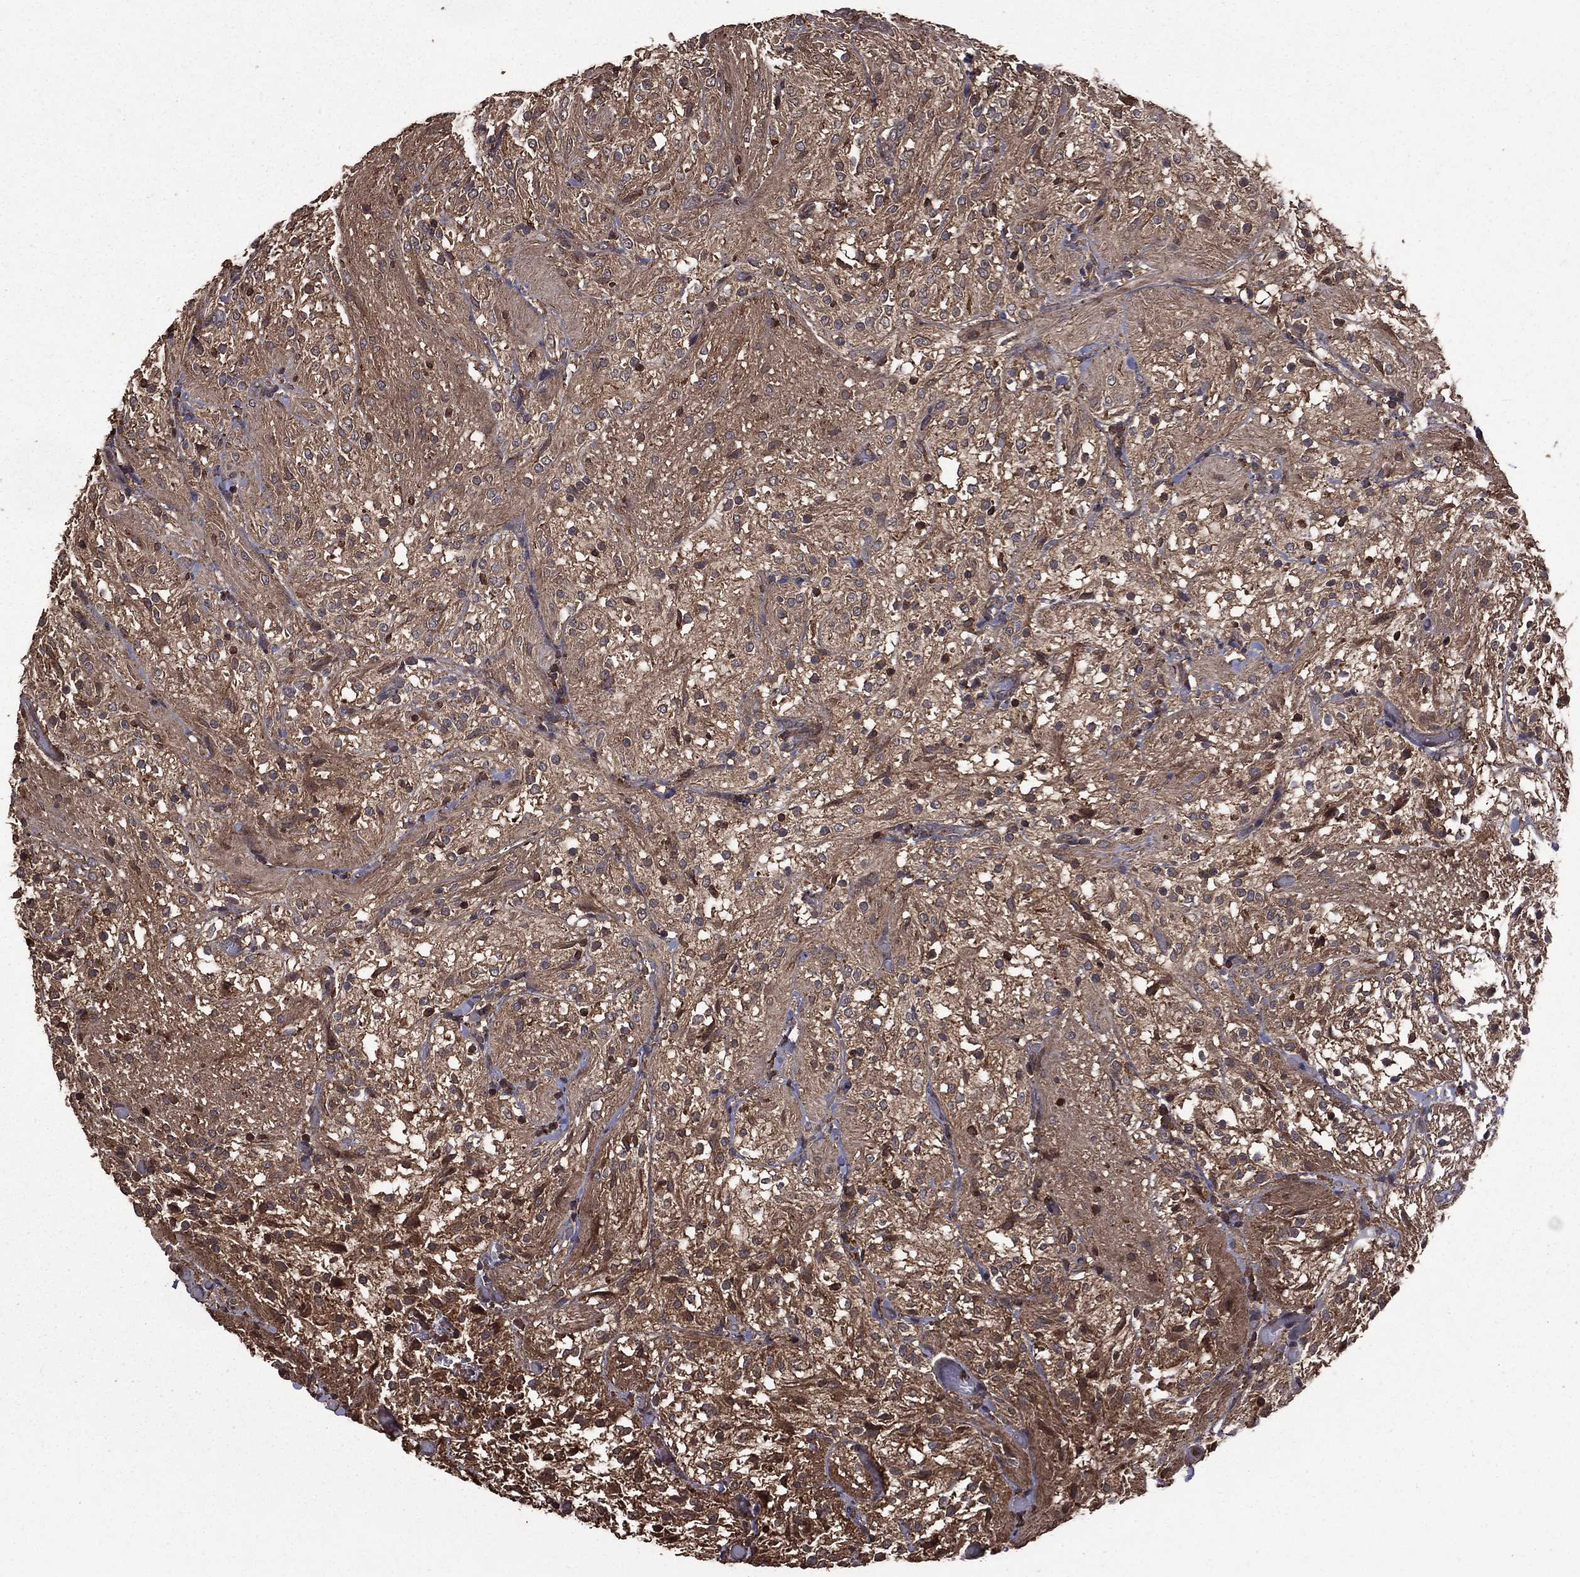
{"staining": {"intensity": "negative", "quantity": "none", "location": "none"}, "tissue": "glioma", "cell_type": "Tumor cells", "image_type": "cancer", "snomed": [{"axis": "morphology", "description": "Glioma, malignant, Low grade"}, {"axis": "topography", "description": "Brain"}], "caption": "IHC micrograph of human glioma stained for a protein (brown), which demonstrates no expression in tumor cells.", "gene": "BIRC6", "patient": {"sex": "male", "age": 3}}